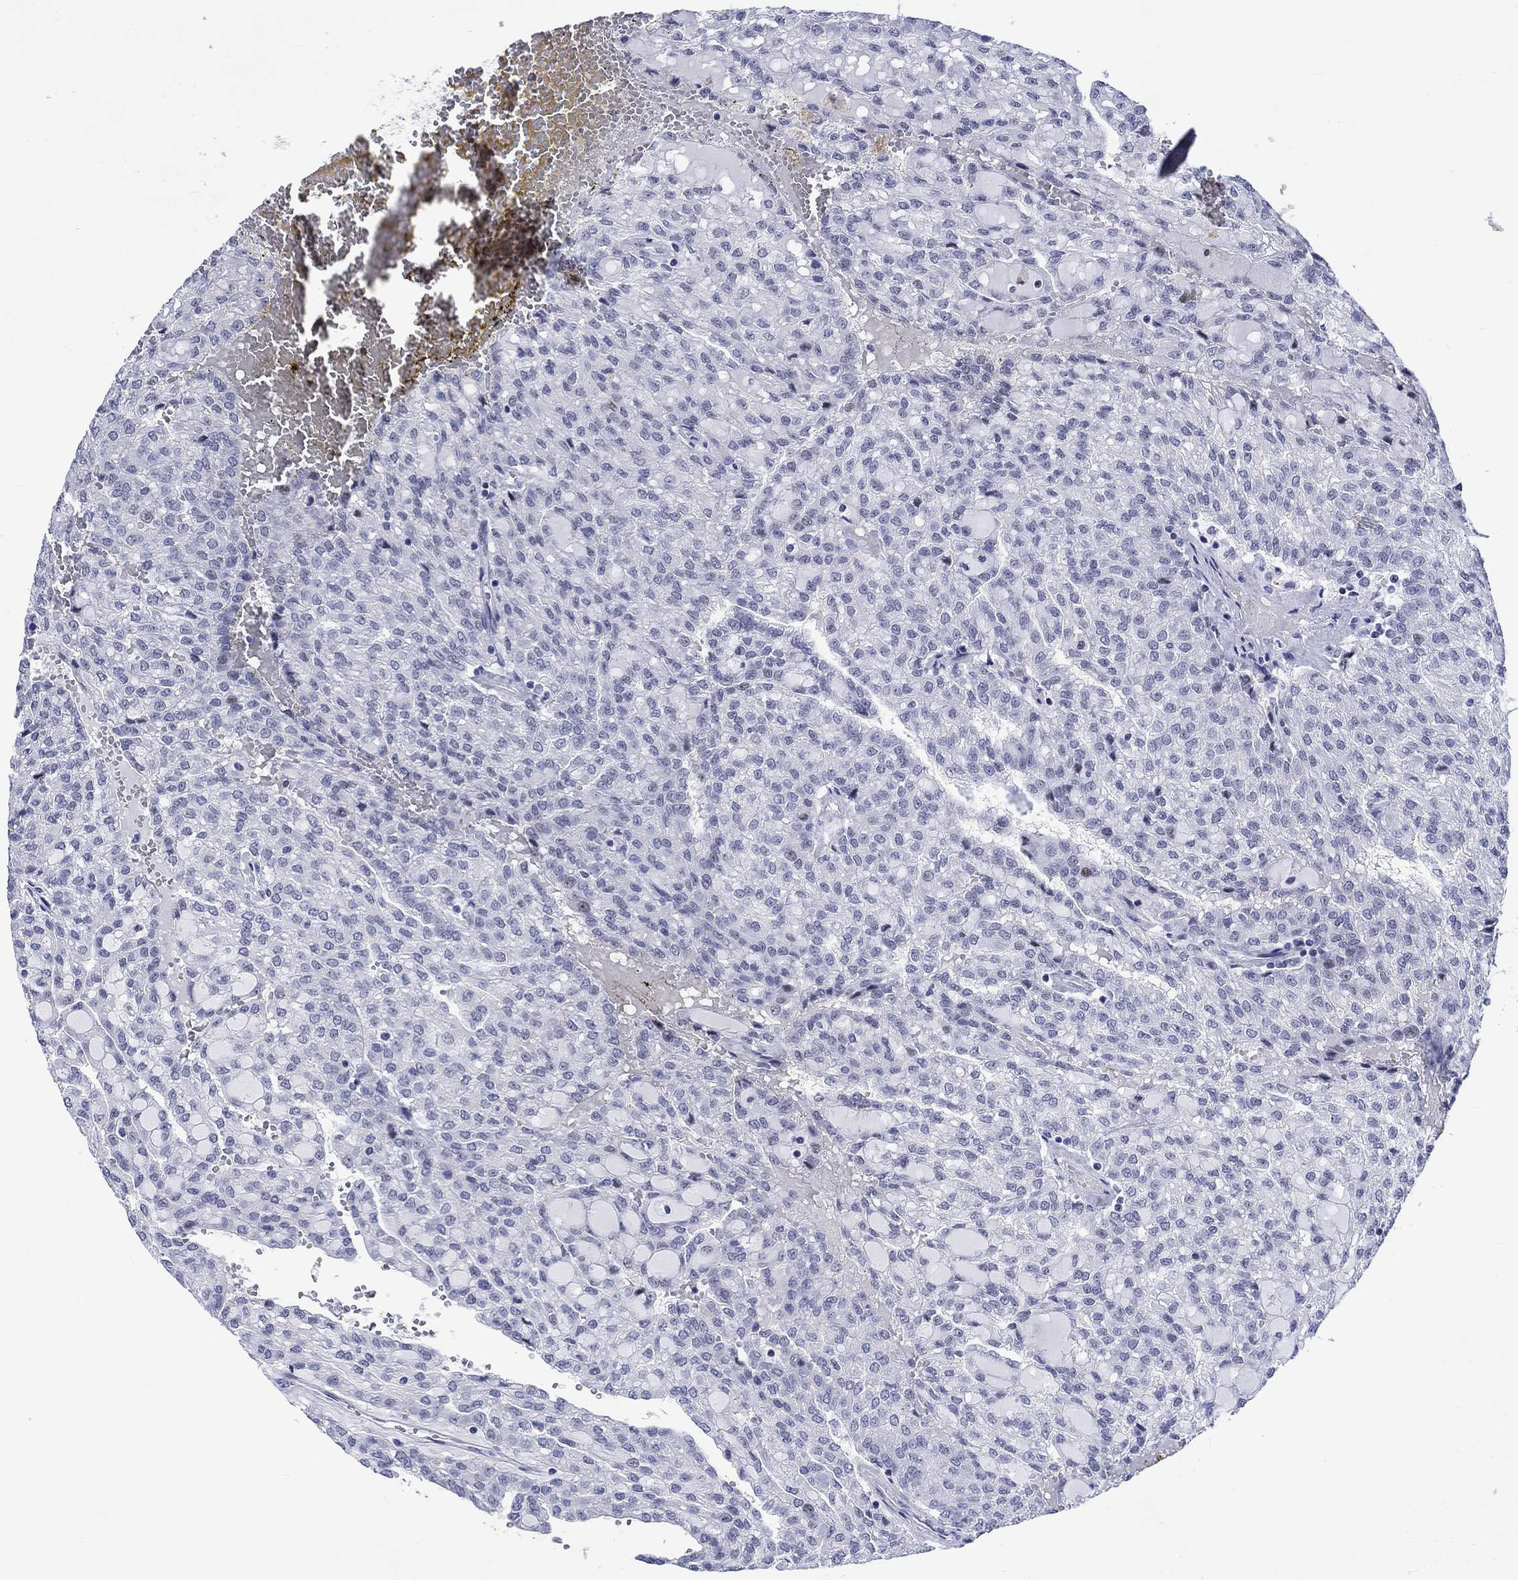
{"staining": {"intensity": "negative", "quantity": "none", "location": "none"}, "tissue": "renal cancer", "cell_type": "Tumor cells", "image_type": "cancer", "snomed": [{"axis": "morphology", "description": "Adenocarcinoma, NOS"}, {"axis": "topography", "description": "Kidney"}], "caption": "A micrograph of human renal cancer (adenocarcinoma) is negative for staining in tumor cells.", "gene": "CDCA2", "patient": {"sex": "male", "age": 63}}